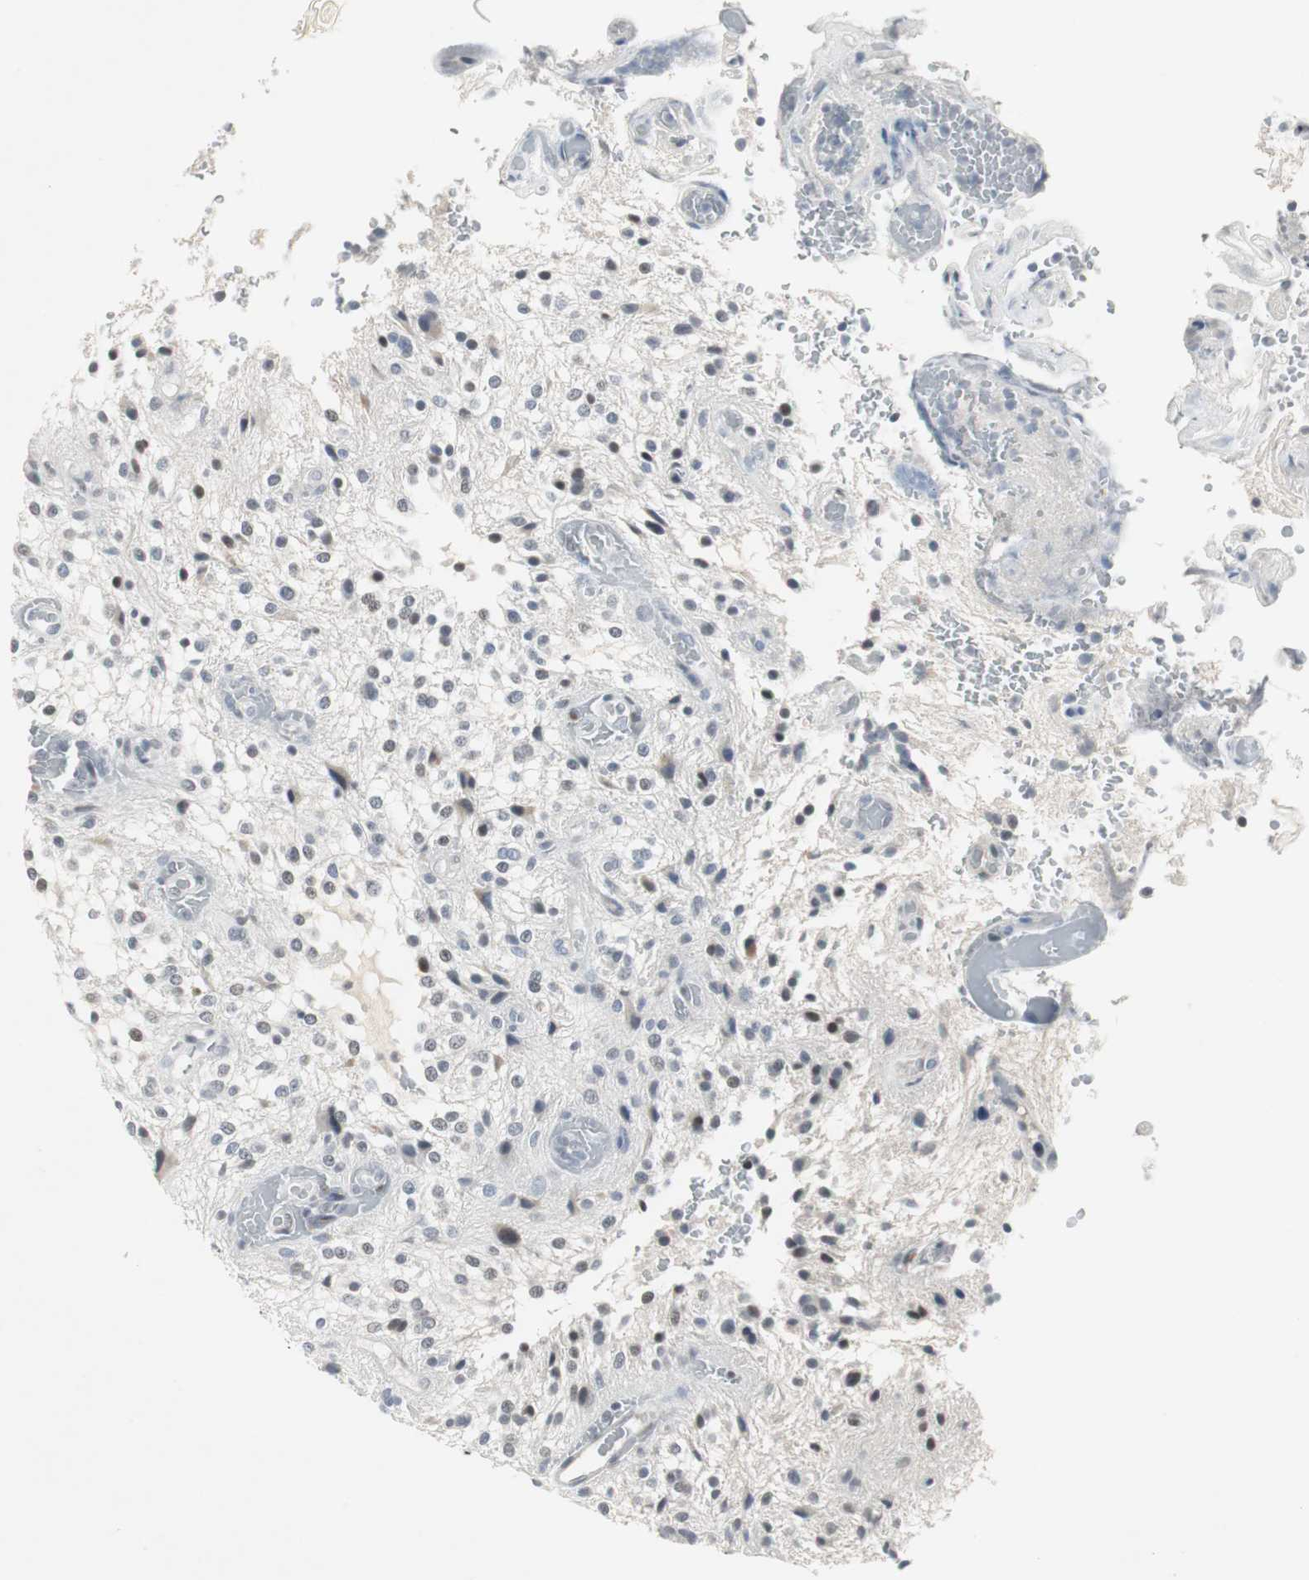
{"staining": {"intensity": "weak", "quantity": "<25%", "location": "nuclear"}, "tissue": "glioma", "cell_type": "Tumor cells", "image_type": "cancer", "snomed": [{"axis": "morphology", "description": "Glioma, malignant, NOS"}, {"axis": "topography", "description": "Cerebellum"}], "caption": "The immunohistochemistry histopathology image has no significant staining in tumor cells of glioma (malignant) tissue.", "gene": "ELK1", "patient": {"sex": "female", "age": 10}}